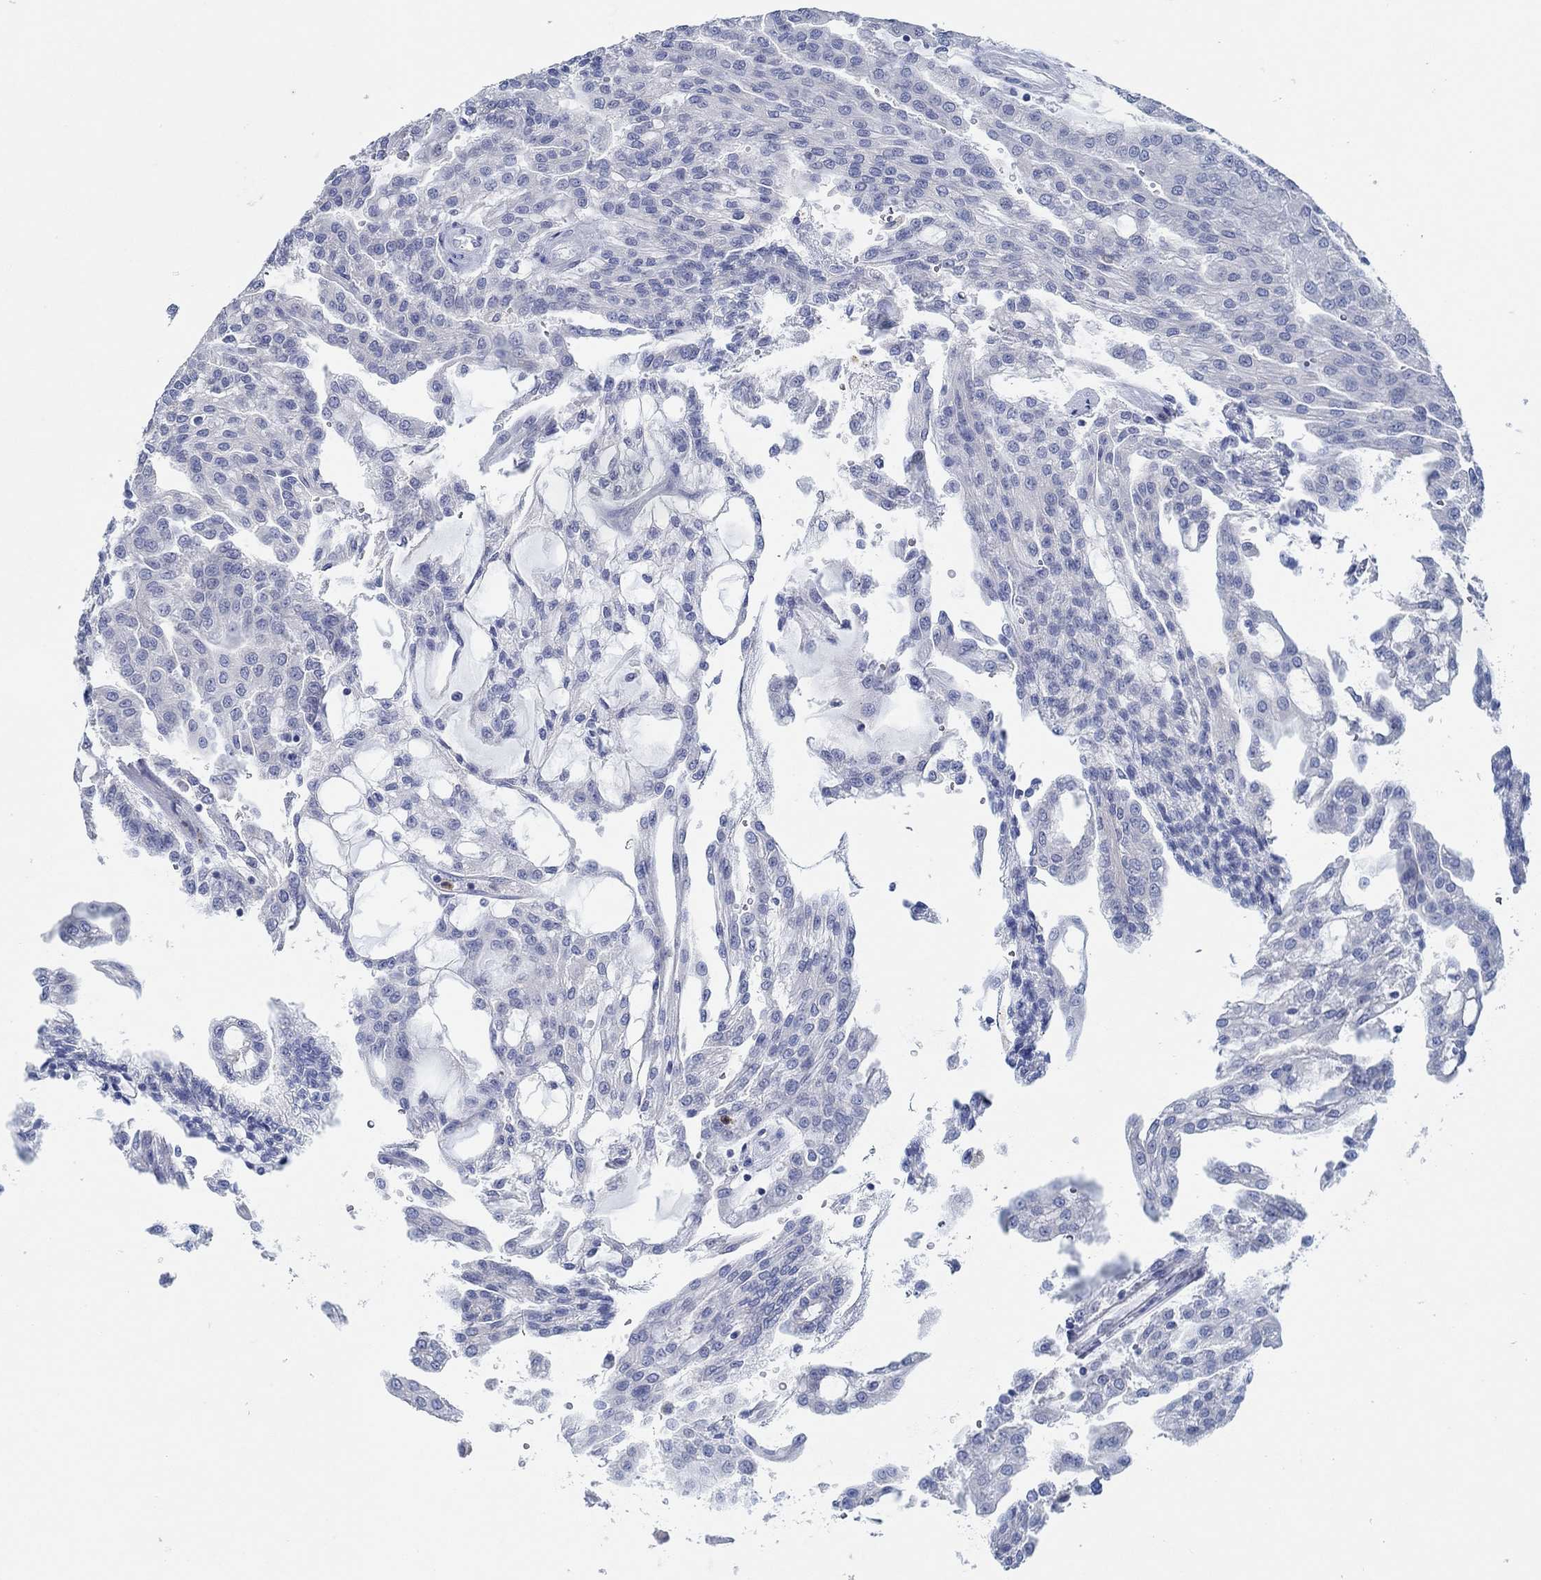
{"staining": {"intensity": "negative", "quantity": "none", "location": "none"}, "tissue": "renal cancer", "cell_type": "Tumor cells", "image_type": "cancer", "snomed": [{"axis": "morphology", "description": "Adenocarcinoma, NOS"}, {"axis": "topography", "description": "Kidney"}], "caption": "The immunohistochemistry (IHC) image has no significant expression in tumor cells of renal adenocarcinoma tissue.", "gene": "ZNF671", "patient": {"sex": "male", "age": 63}}